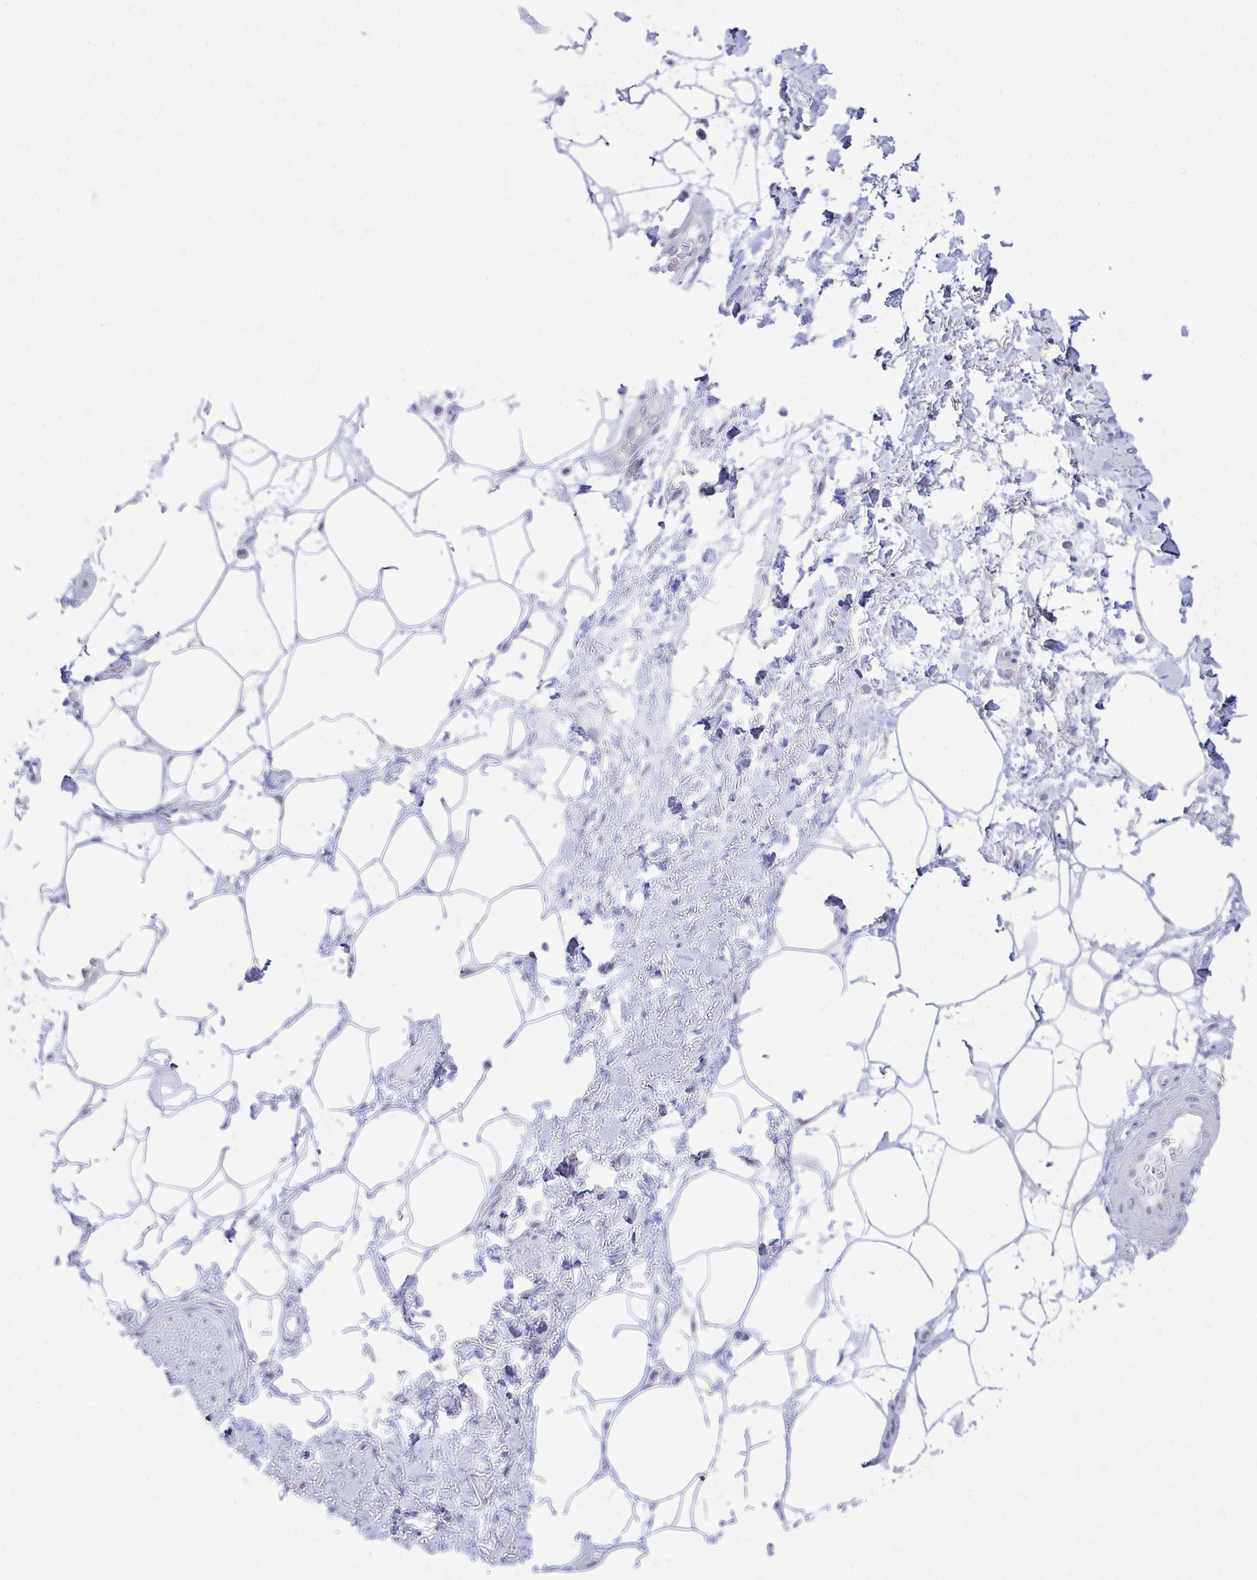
{"staining": {"intensity": "negative", "quantity": "none", "location": "none"}, "tissue": "adipose tissue", "cell_type": "Adipocytes", "image_type": "normal", "snomed": [{"axis": "morphology", "description": "Normal tissue, NOS"}, {"axis": "topography", "description": "Vagina"}, {"axis": "topography", "description": "Peripheral nerve tissue"}], "caption": "High power microscopy histopathology image of an IHC histopathology image of normal adipose tissue, revealing no significant expression in adipocytes.", "gene": "CSE1L", "patient": {"sex": "female", "age": 71}}